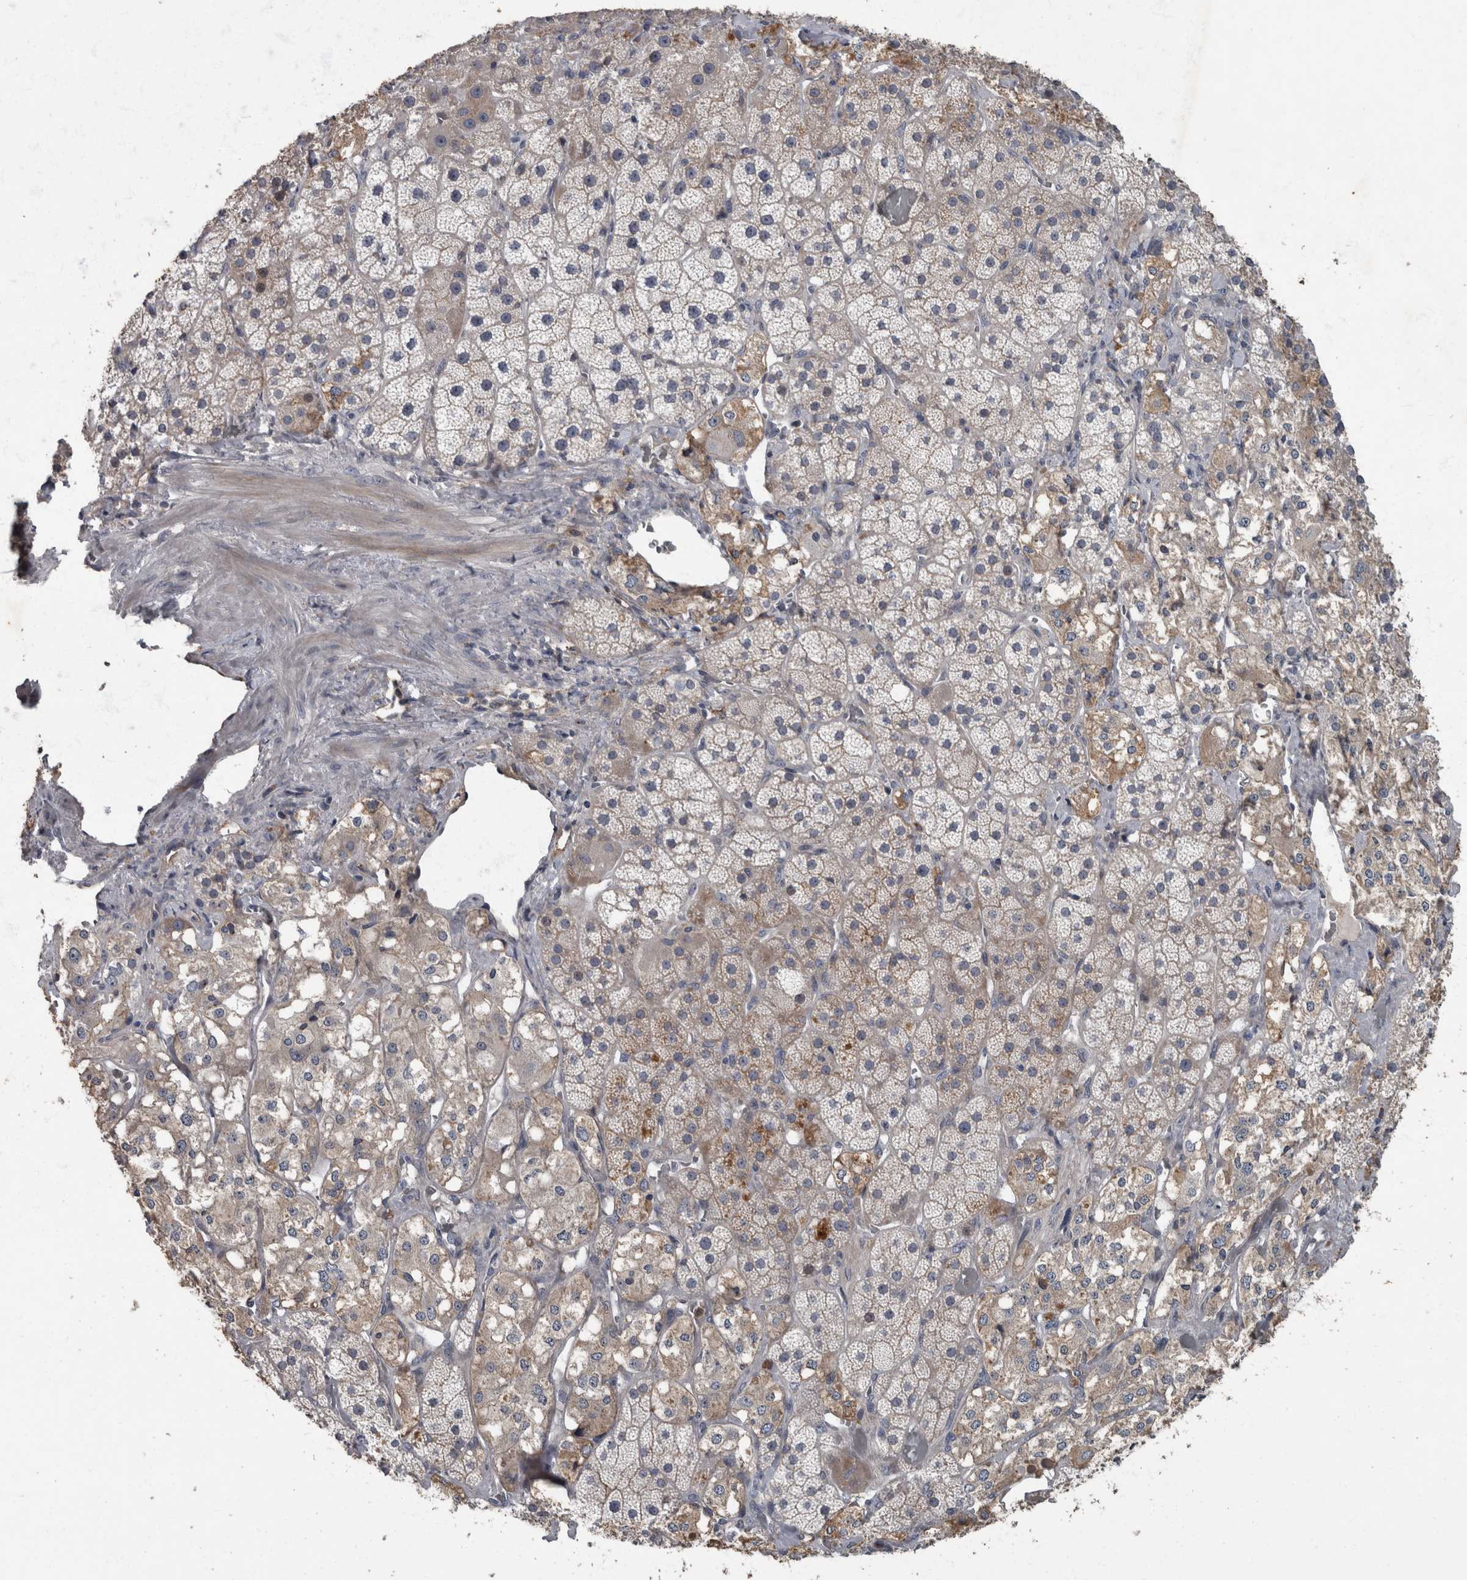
{"staining": {"intensity": "moderate", "quantity": "<25%", "location": "cytoplasmic/membranous"}, "tissue": "adrenal gland", "cell_type": "Glandular cells", "image_type": "normal", "snomed": [{"axis": "morphology", "description": "Normal tissue, NOS"}, {"axis": "topography", "description": "Adrenal gland"}], "caption": "Protein staining of benign adrenal gland shows moderate cytoplasmic/membranous staining in about <25% of glandular cells.", "gene": "CDC42BPG", "patient": {"sex": "male", "age": 57}}